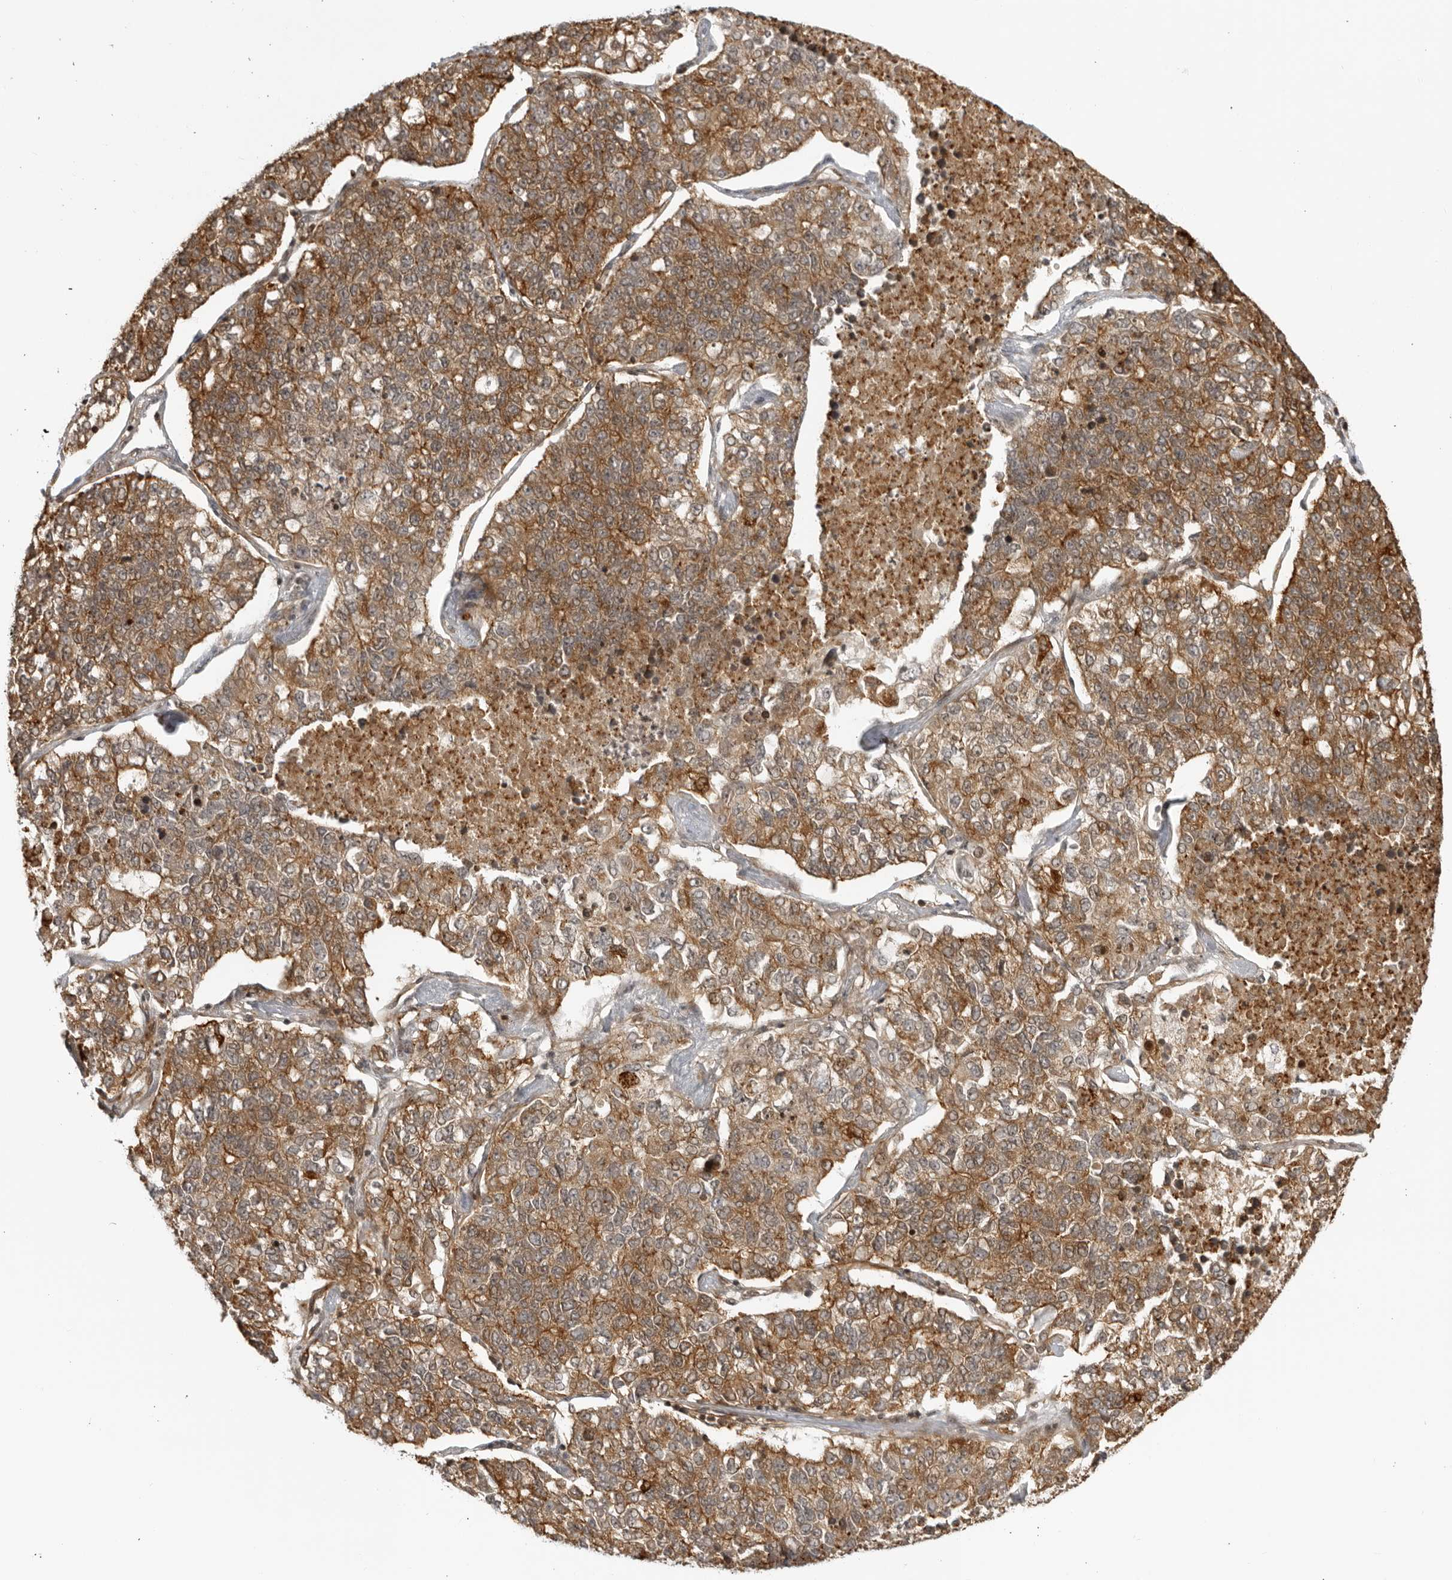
{"staining": {"intensity": "moderate", "quantity": ">75%", "location": "cytoplasmic/membranous"}, "tissue": "lung cancer", "cell_type": "Tumor cells", "image_type": "cancer", "snomed": [{"axis": "morphology", "description": "Adenocarcinoma, NOS"}, {"axis": "topography", "description": "Lung"}], "caption": "Brown immunohistochemical staining in lung adenocarcinoma reveals moderate cytoplasmic/membranous positivity in approximately >75% of tumor cells.", "gene": "TCF21", "patient": {"sex": "male", "age": 49}}